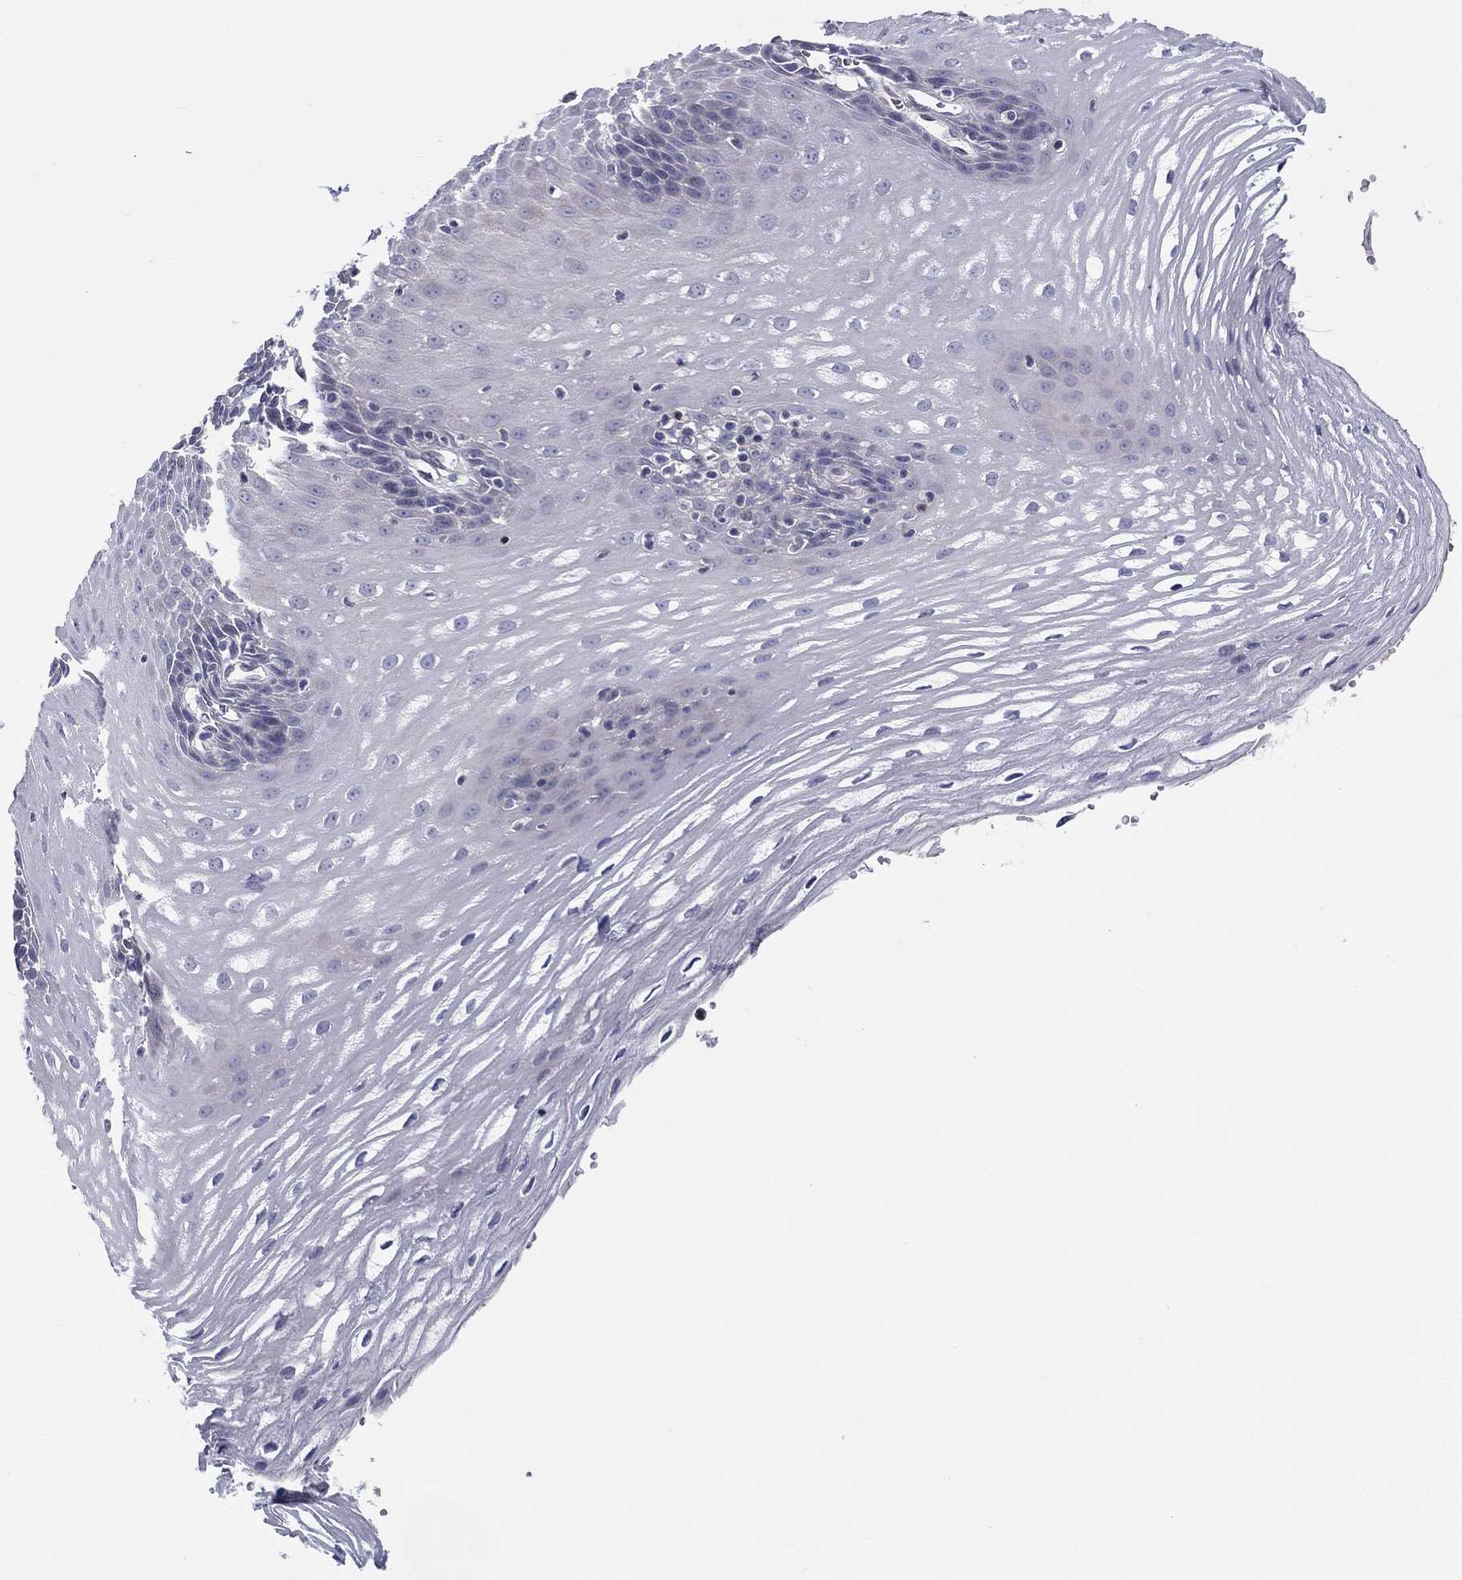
{"staining": {"intensity": "negative", "quantity": "none", "location": "none"}, "tissue": "esophagus", "cell_type": "Squamous epithelial cells", "image_type": "normal", "snomed": [{"axis": "morphology", "description": "Normal tissue, NOS"}, {"axis": "topography", "description": "Esophagus"}], "caption": "This is a photomicrograph of immunohistochemistry staining of benign esophagus, which shows no positivity in squamous epithelial cells.", "gene": "ABCG4", "patient": {"sex": "male", "age": 72}}